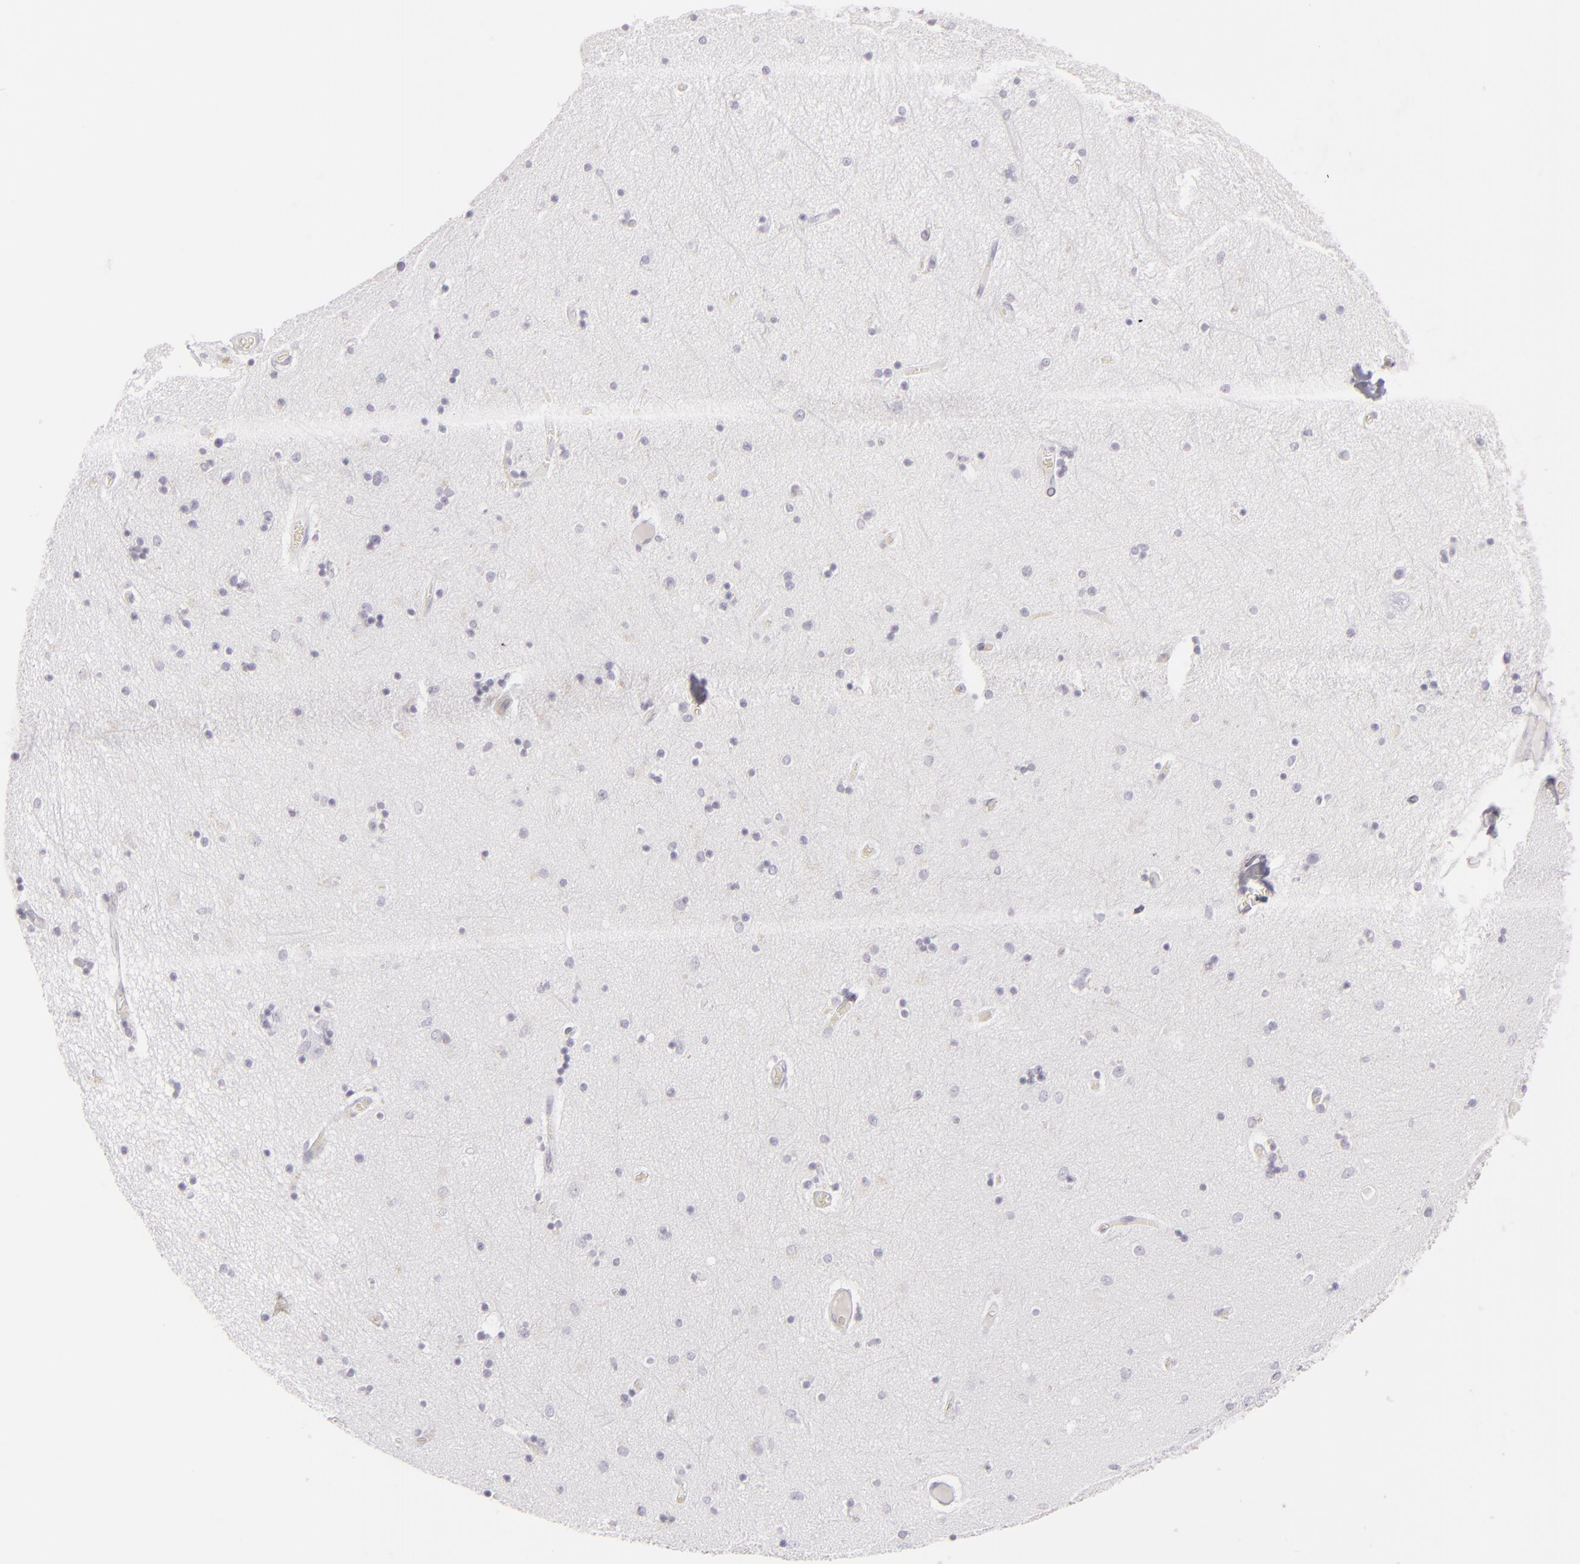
{"staining": {"intensity": "negative", "quantity": "none", "location": "none"}, "tissue": "hippocampus", "cell_type": "Glial cells", "image_type": "normal", "snomed": [{"axis": "morphology", "description": "Normal tissue, NOS"}, {"axis": "topography", "description": "Hippocampus"}], "caption": "High power microscopy micrograph of an immunohistochemistry (IHC) histopathology image of unremarkable hippocampus, revealing no significant positivity in glial cells.", "gene": "FLG", "patient": {"sex": "female", "age": 54}}